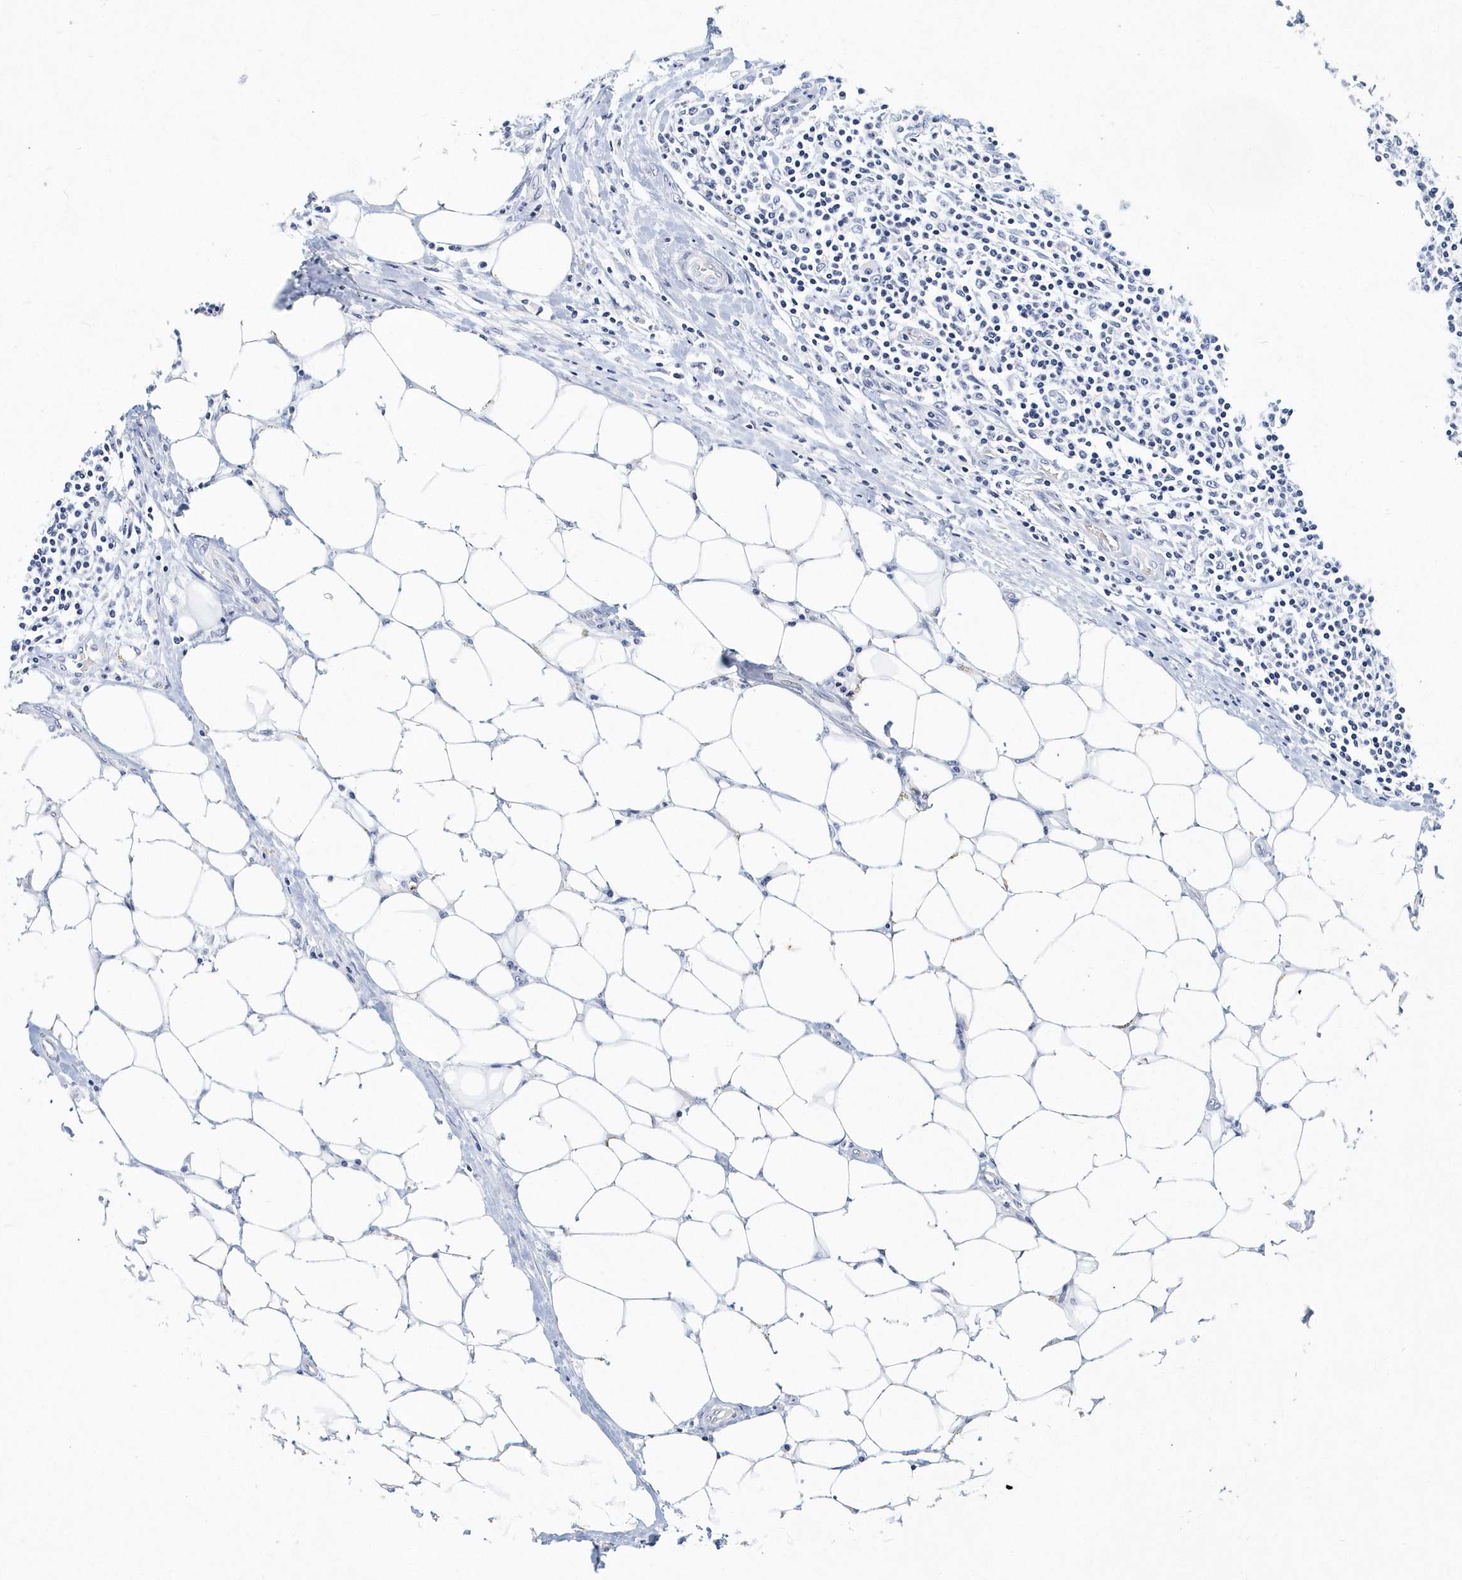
{"staining": {"intensity": "negative", "quantity": "none", "location": "none"}, "tissue": "colorectal cancer", "cell_type": "Tumor cells", "image_type": "cancer", "snomed": [{"axis": "morphology", "description": "Adenocarcinoma, NOS"}, {"axis": "topography", "description": "Colon"}], "caption": "DAB (3,3'-diaminobenzidine) immunohistochemical staining of human colorectal cancer reveals no significant positivity in tumor cells.", "gene": "ITGA2B", "patient": {"sex": "male", "age": 71}}